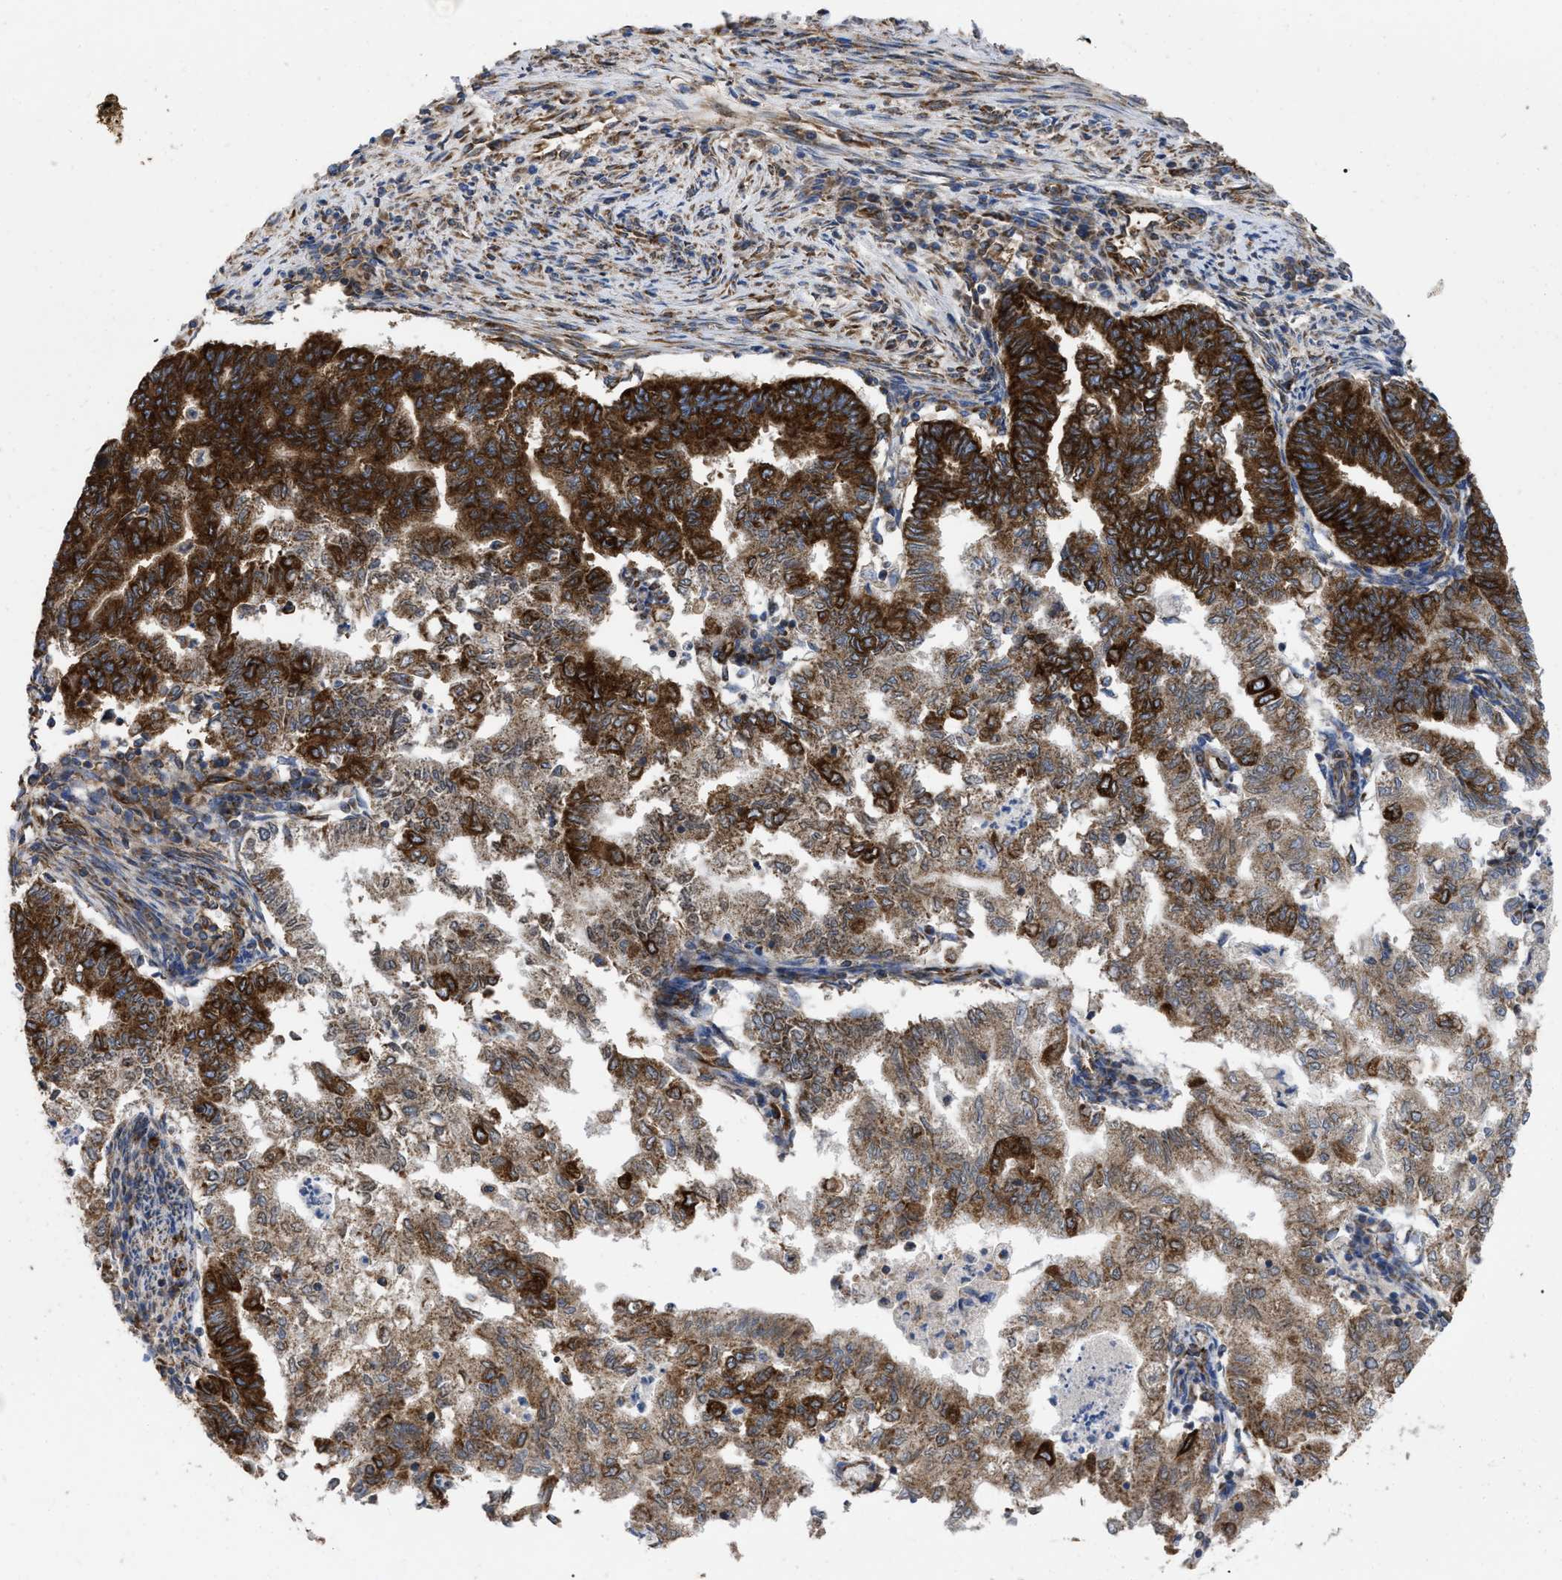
{"staining": {"intensity": "strong", "quantity": ">75%", "location": "cytoplasmic/membranous"}, "tissue": "endometrial cancer", "cell_type": "Tumor cells", "image_type": "cancer", "snomed": [{"axis": "morphology", "description": "Polyp, NOS"}, {"axis": "morphology", "description": "Adenocarcinoma, NOS"}, {"axis": "morphology", "description": "Adenoma, NOS"}, {"axis": "topography", "description": "Endometrium"}], "caption": "Protein staining displays strong cytoplasmic/membranous staining in approximately >75% of tumor cells in endometrial adenoma. Immunohistochemistry (ihc) stains the protein in brown and the nuclei are stained blue.", "gene": "FAM120A", "patient": {"sex": "female", "age": 79}}